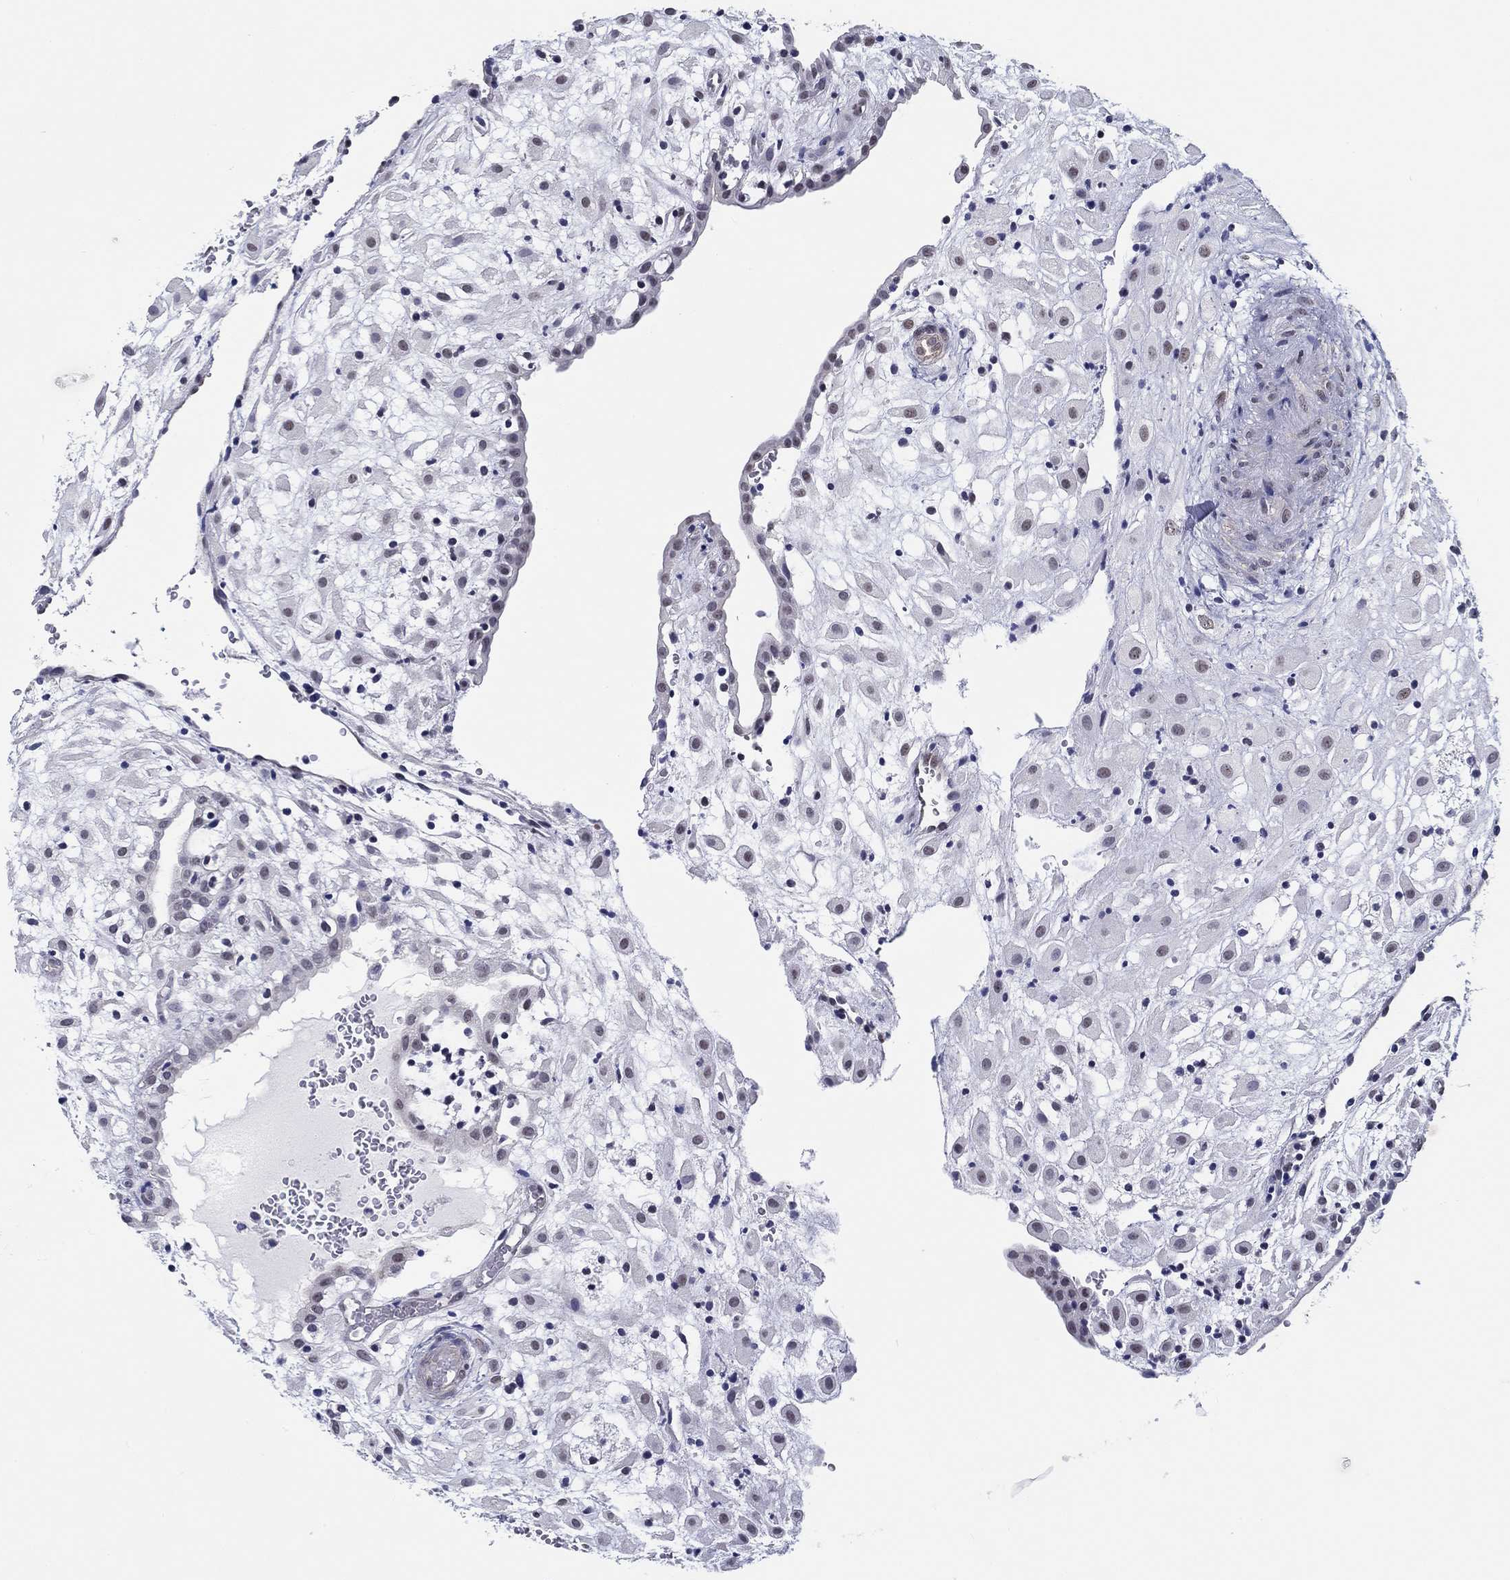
{"staining": {"intensity": "negative", "quantity": "none", "location": "none"}, "tissue": "placenta", "cell_type": "Decidual cells", "image_type": "normal", "snomed": [{"axis": "morphology", "description": "Normal tissue, NOS"}, {"axis": "topography", "description": "Placenta"}], "caption": "Immunohistochemistry (IHC) of unremarkable human placenta exhibits no staining in decidual cells. (Brightfield microscopy of DAB immunohistochemistry at high magnification).", "gene": "CRYGD", "patient": {"sex": "female", "age": 24}}